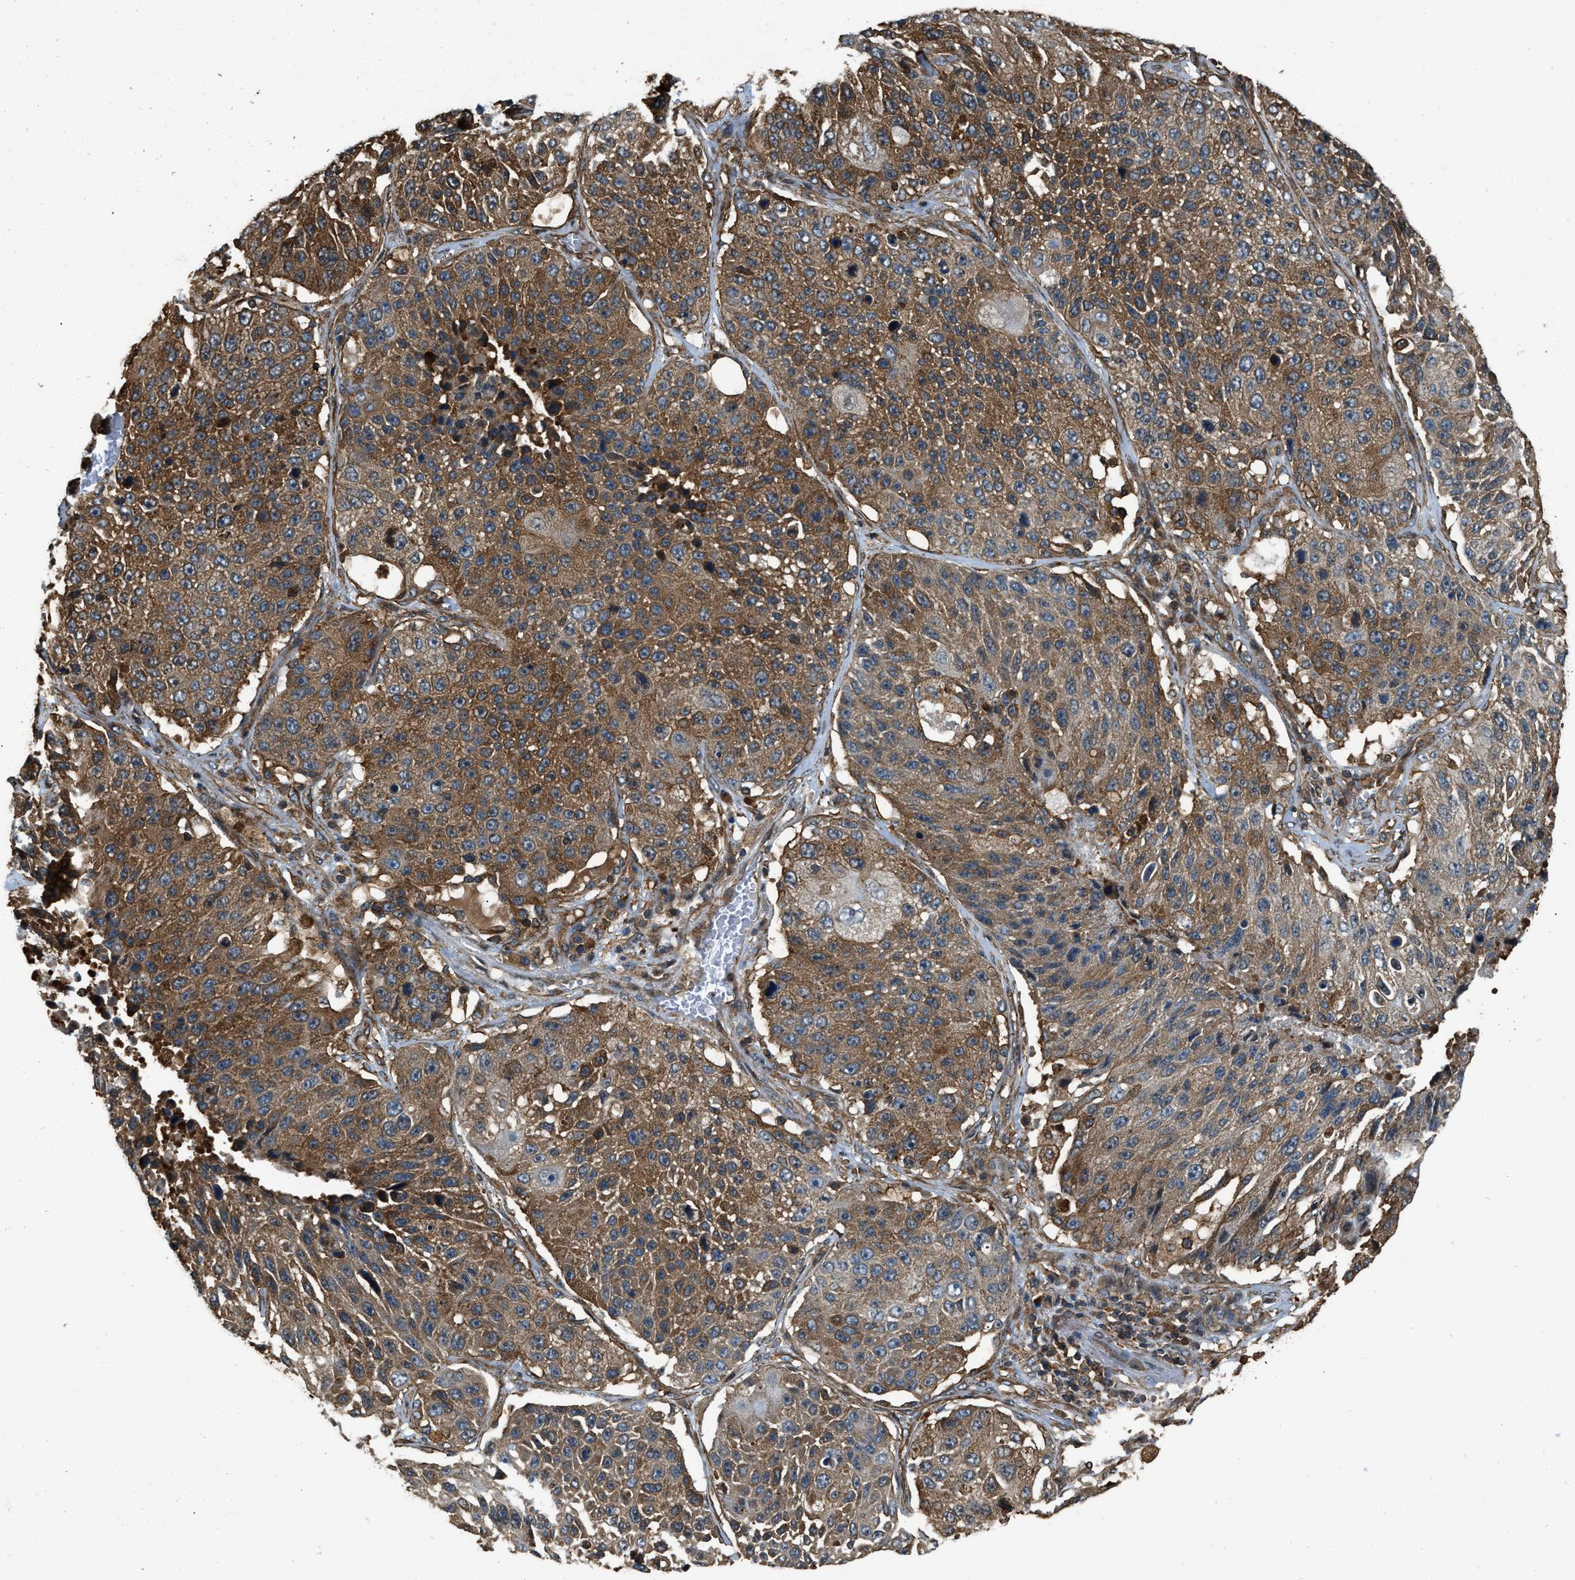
{"staining": {"intensity": "moderate", "quantity": ">75%", "location": "cytoplasmic/membranous"}, "tissue": "lung cancer", "cell_type": "Tumor cells", "image_type": "cancer", "snomed": [{"axis": "morphology", "description": "Squamous cell carcinoma, NOS"}, {"axis": "topography", "description": "Lung"}], "caption": "The immunohistochemical stain highlights moderate cytoplasmic/membranous expression in tumor cells of lung cancer (squamous cell carcinoma) tissue.", "gene": "YARS1", "patient": {"sex": "male", "age": 61}}